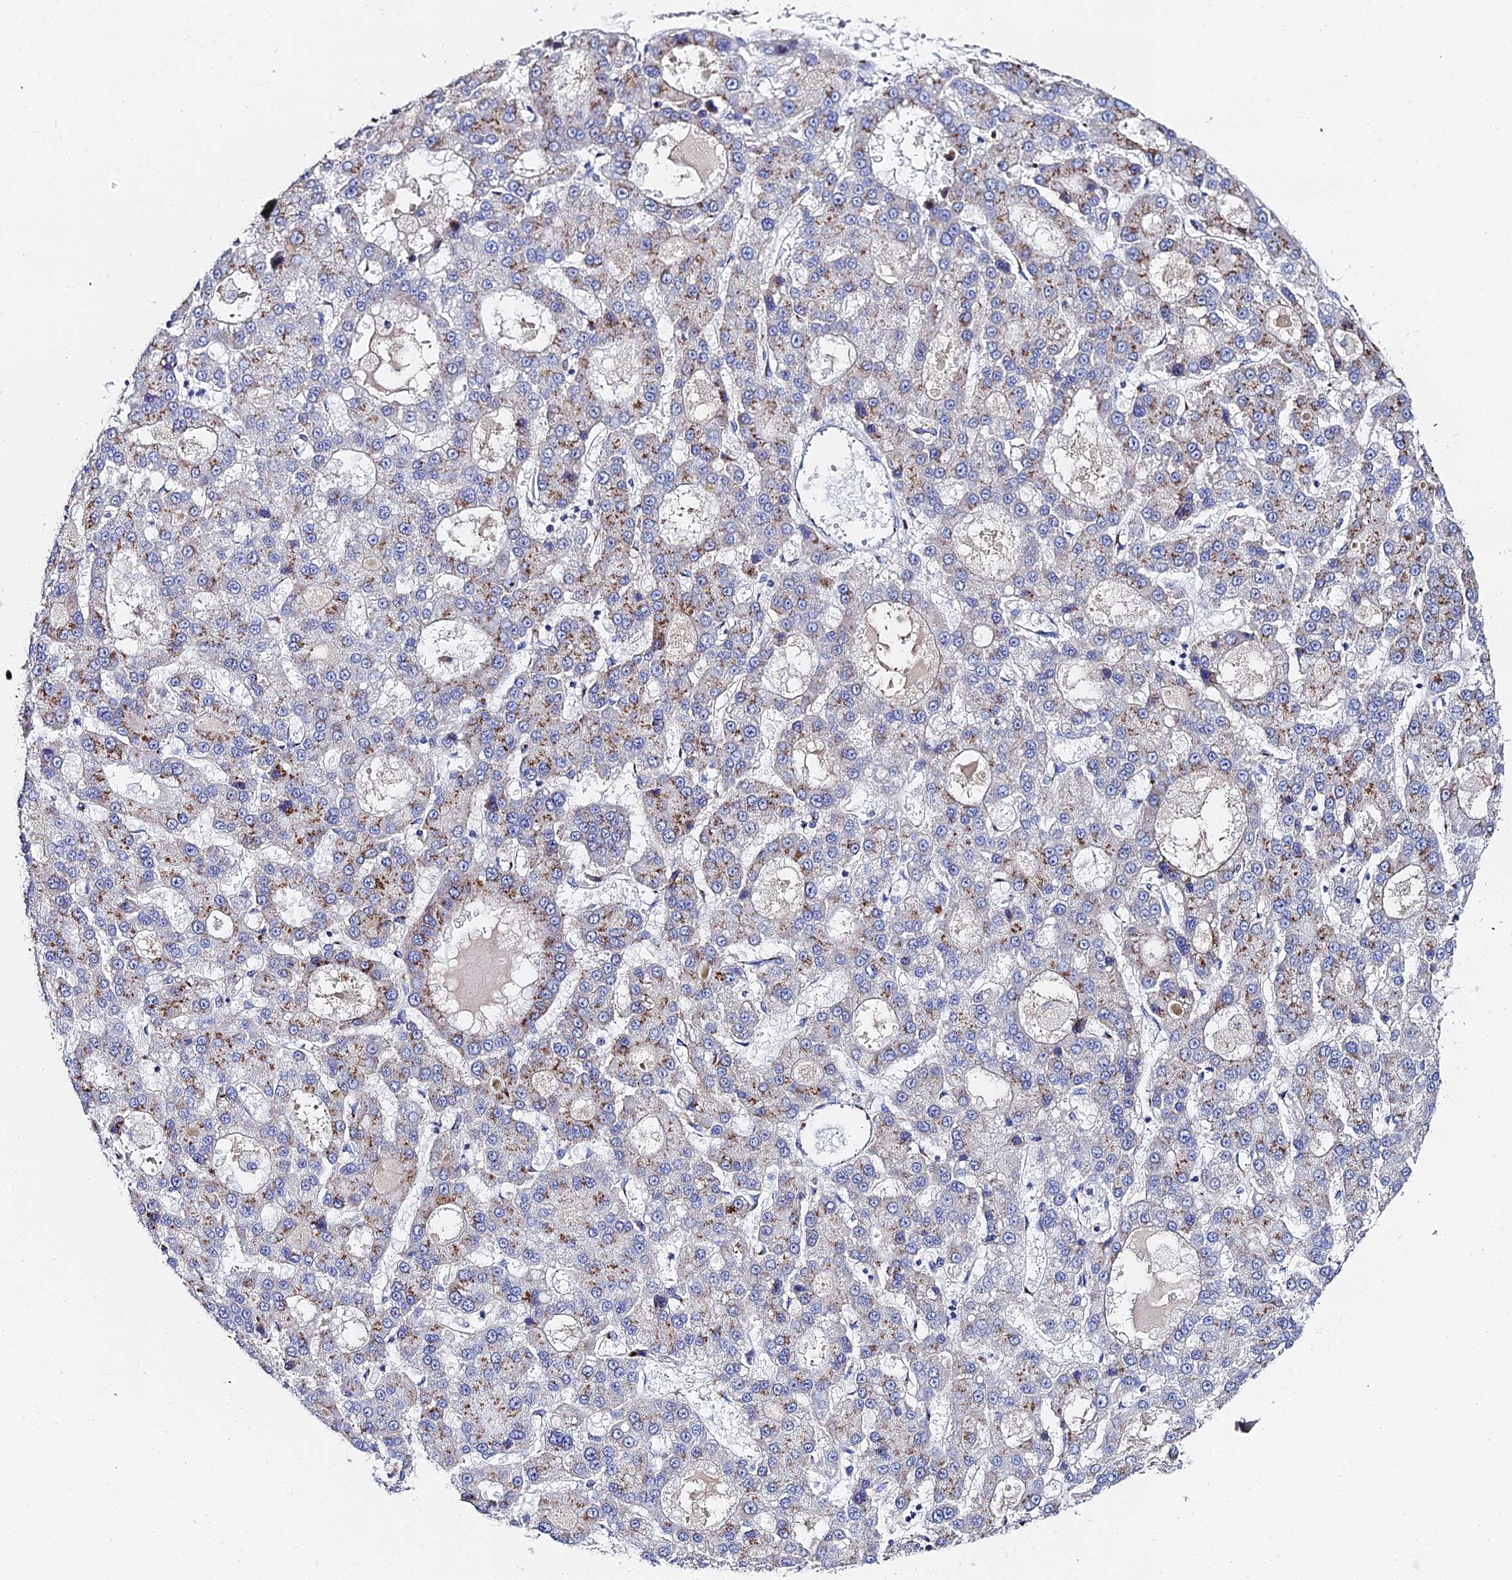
{"staining": {"intensity": "moderate", "quantity": "25%-75%", "location": "cytoplasmic/membranous"}, "tissue": "liver cancer", "cell_type": "Tumor cells", "image_type": "cancer", "snomed": [{"axis": "morphology", "description": "Carcinoma, Hepatocellular, NOS"}, {"axis": "topography", "description": "Liver"}], "caption": "Liver cancer stained with immunohistochemistry (IHC) shows moderate cytoplasmic/membranous positivity in approximately 25%-75% of tumor cells. The protein of interest is stained brown, and the nuclei are stained in blue (DAB IHC with brightfield microscopy, high magnification).", "gene": "ENSG00000268674", "patient": {"sex": "male", "age": 70}}